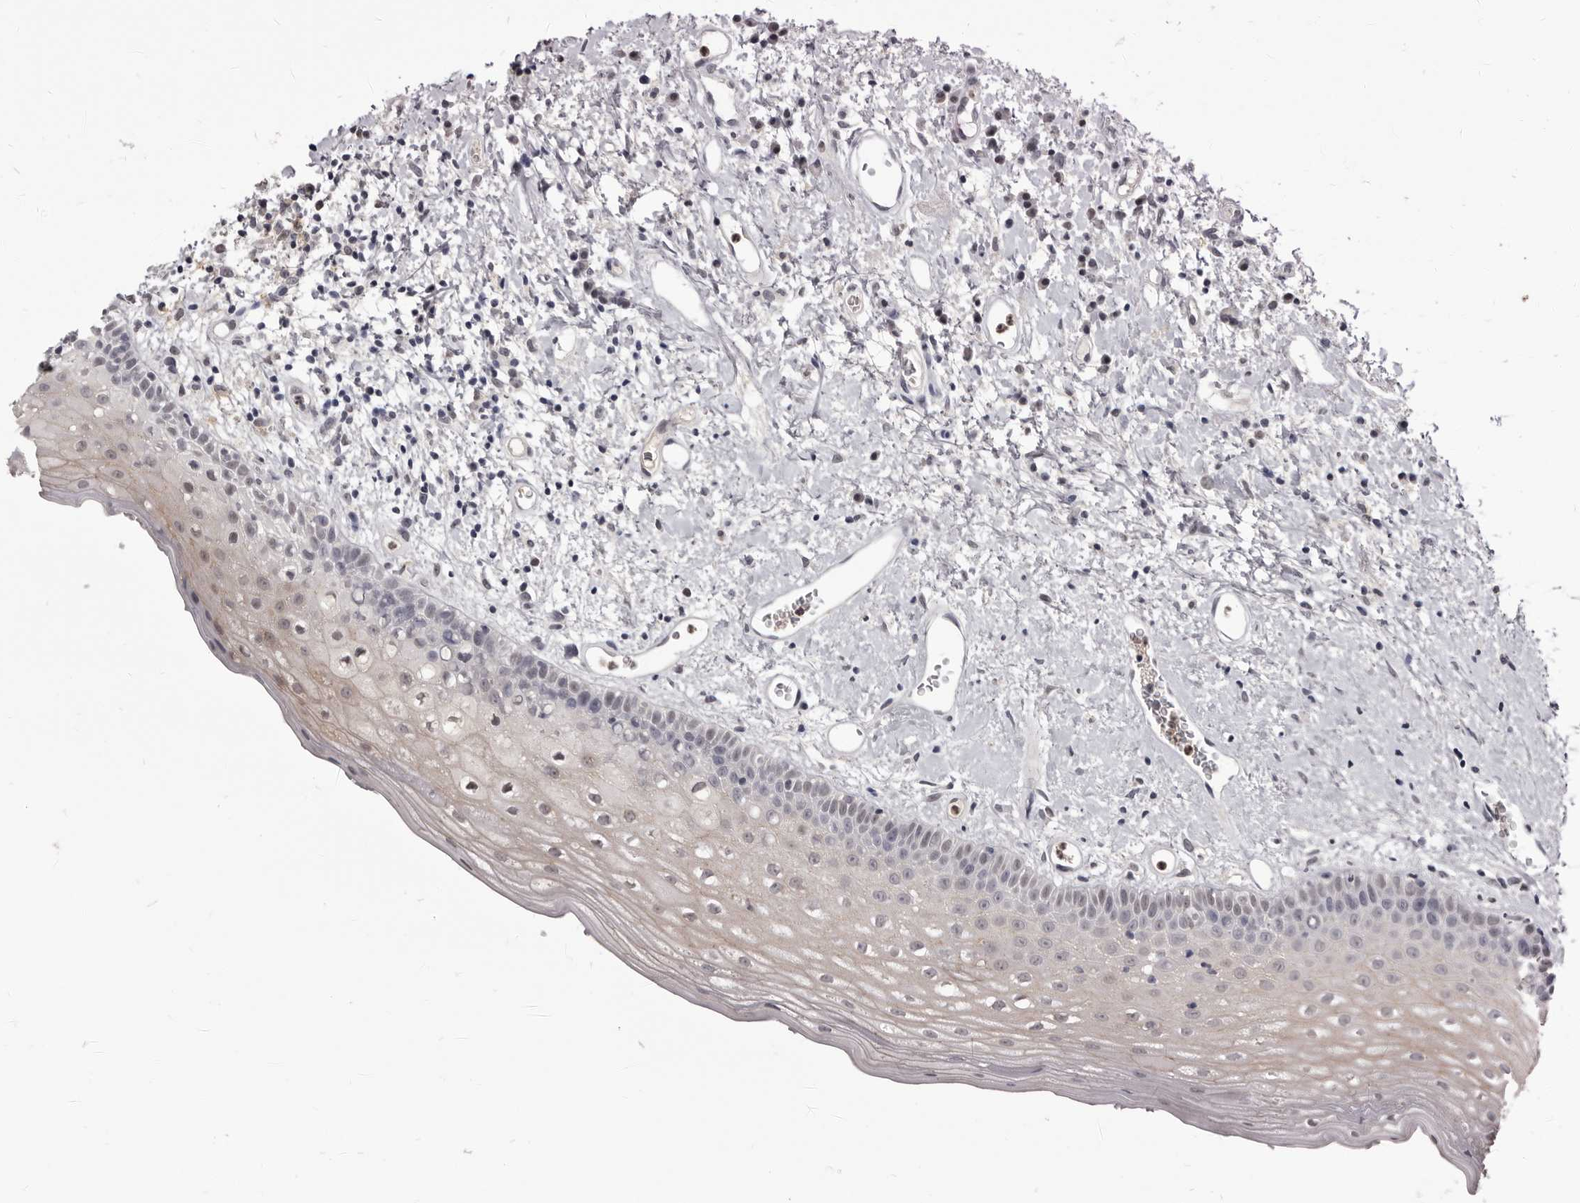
{"staining": {"intensity": "negative", "quantity": "none", "location": "none"}, "tissue": "oral mucosa", "cell_type": "Squamous epithelial cells", "image_type": "normal", "snomed": [{"axis": "morphology", "description": "Normal tissue, NOS"}, {"axis": "topography", "description": "Oral tissue"}], "caption": "Immunohistochemical staining of normal human oral mucosa demonstrates no significant staining in squamous epithelial cells.", "gene": "CGN", "patient": {"sex": "female", "age": 76}}